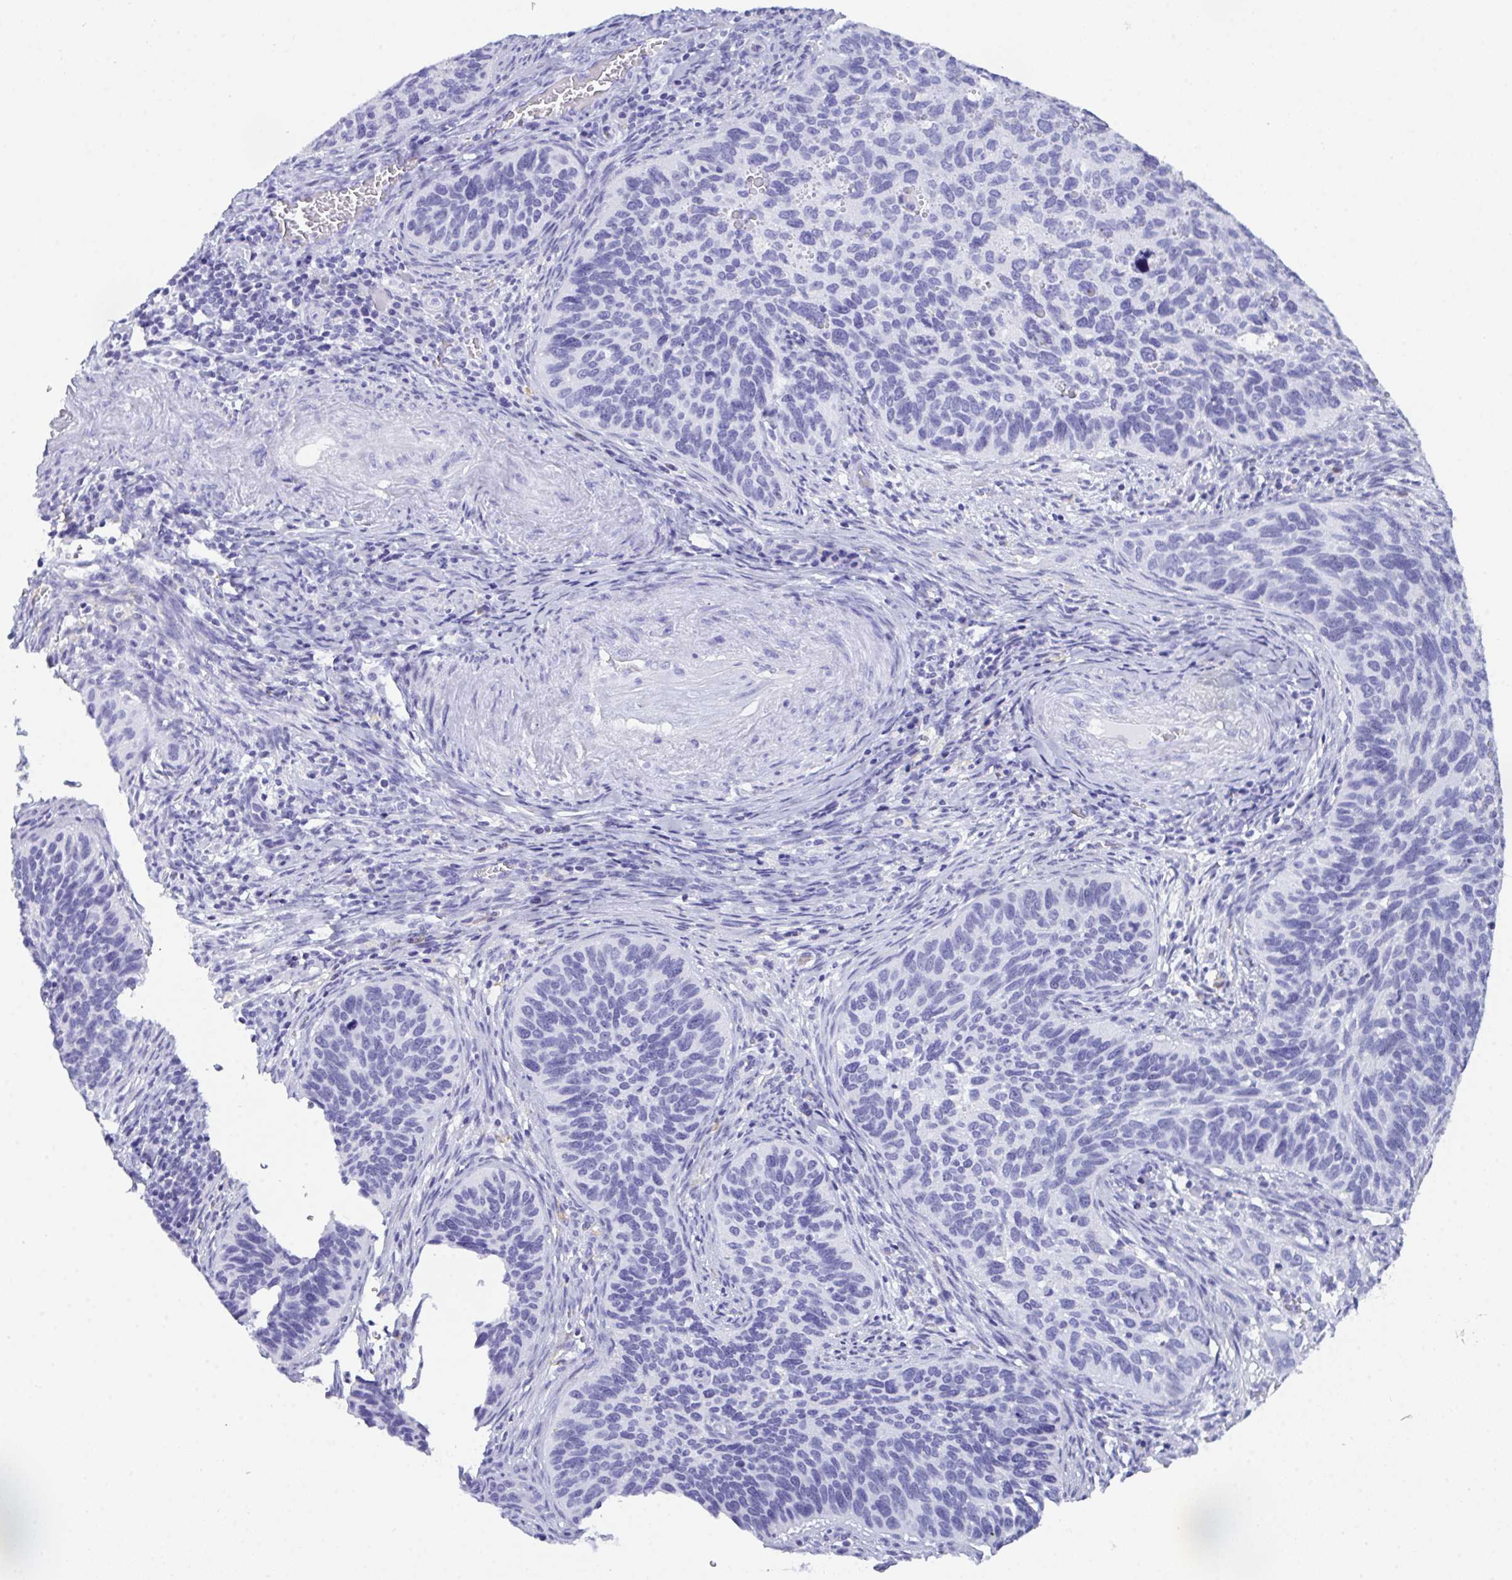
{"staining": {"intensity": "negative", "quantity": "none", "location": "none"}, "tissue": "cervical cancer", "cell_type": "Tumor cells", "image_type": "cancer", "snomed": [{"axis": "morphology", "description": "Squamous cell carcinoma, NOS"}, {"axis": "topography", "description": "Cervix"}], "caption": "High magnification brightfield microscopy of cervical cancer (squamous cell carcinoma) stained with DAB (brown) and counterstained with hematoxylin (blue): tumor cells show no significant positivity.", "gene": "ZNF850", "patient": {"sex": "female", "age": 51}}